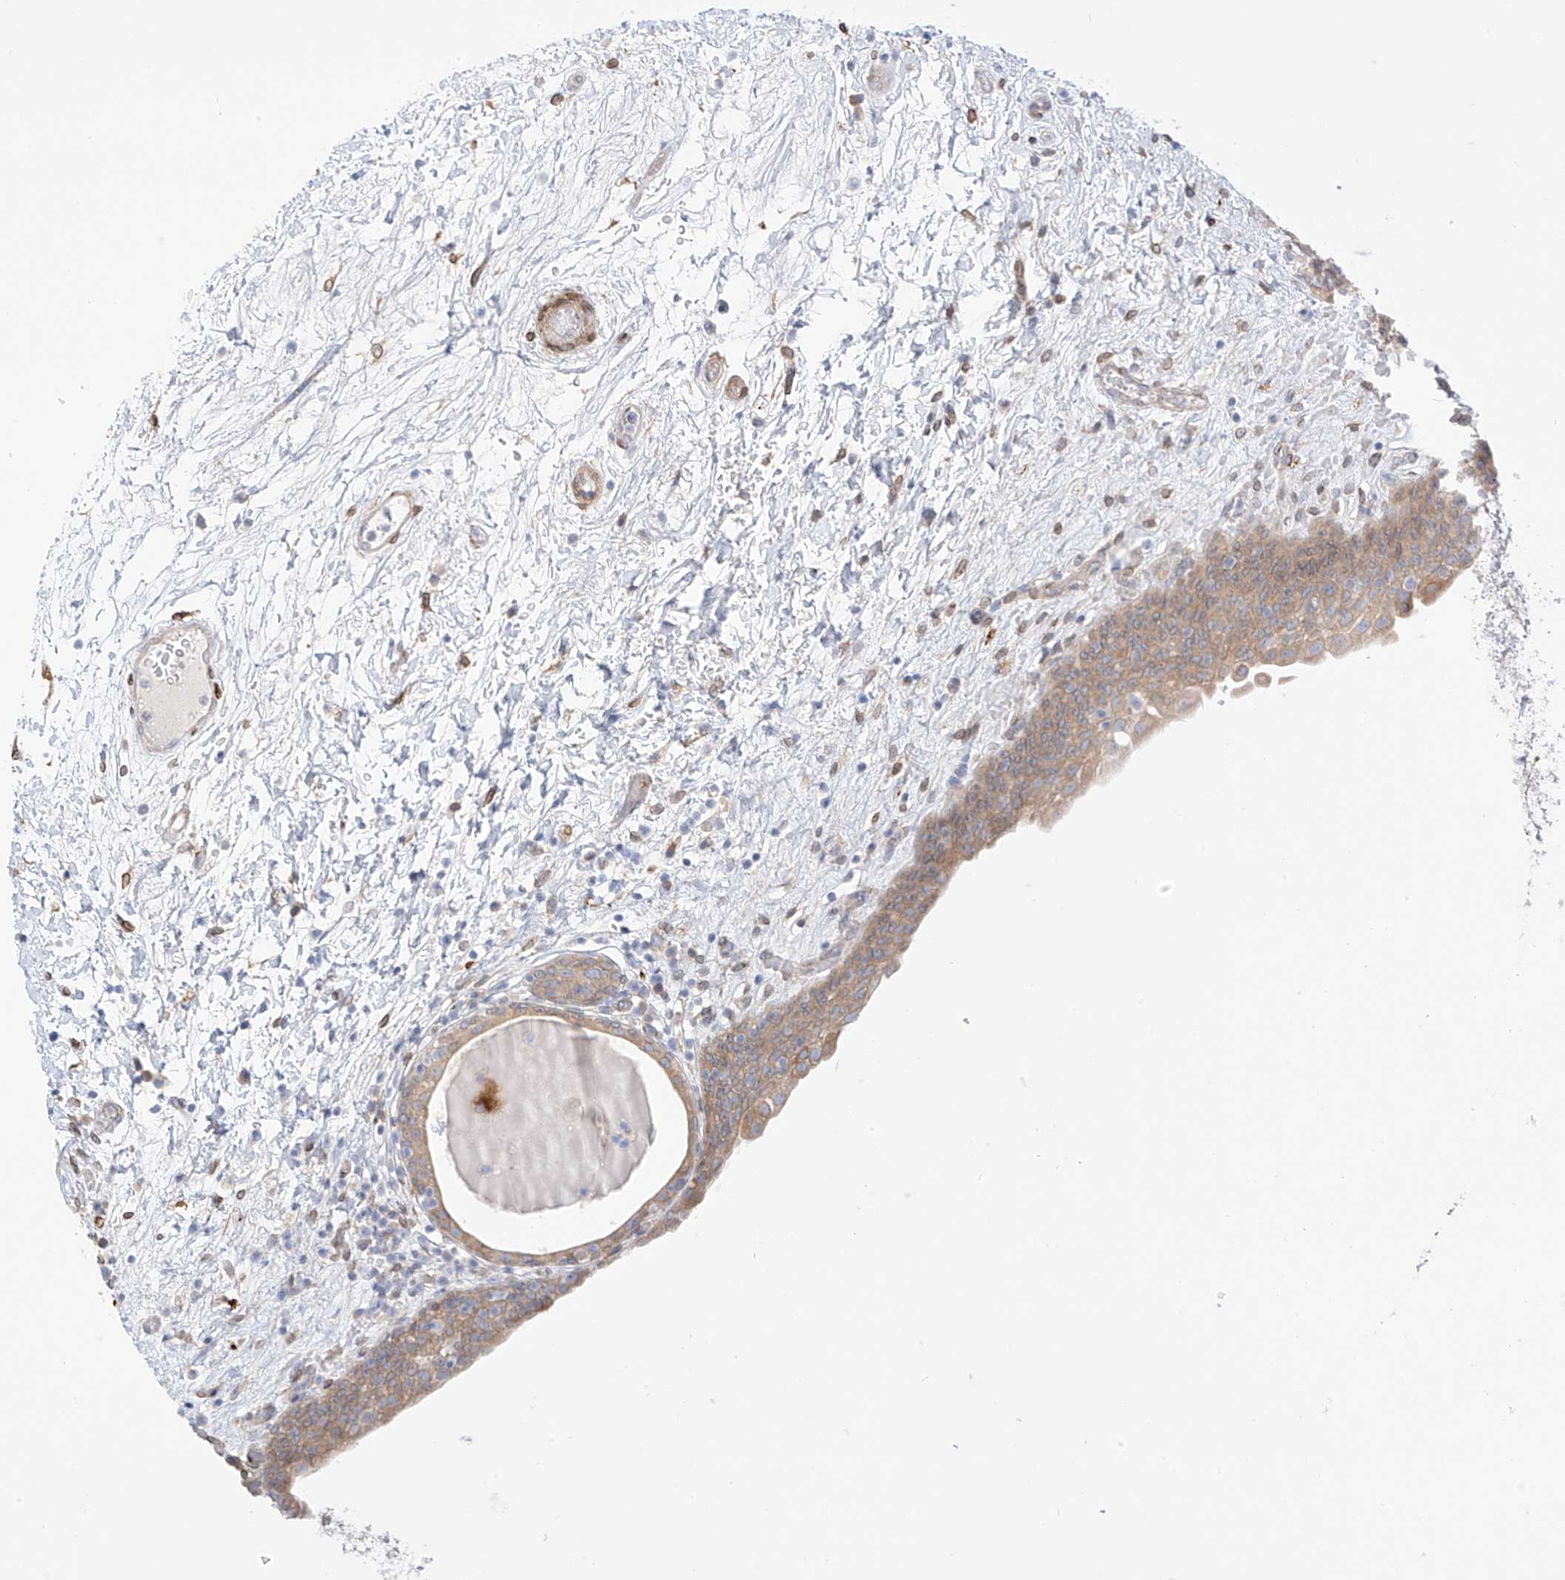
{"staining": {"intensity": "moderate", "quantity": "25%-75%", "location": "cytoplasmic/membranous"}, "tissue": "urinary bladder", "cell_type": "Urothelial cells", "image_type": "normal", "snomed": [{"axis": "morphology", "description": "Normal tissue, NOS"}, {"axis": "topography", "description": "Urinary bladder"}], "caption": "Protein staining of unremarkable urinary bladder exhibits moderate cytoplasmic/membranous positivity in about 25%-75% of urothelial cells.", "gene": "PCYOX1", "patient": {"sex": "male", "age": 83}}